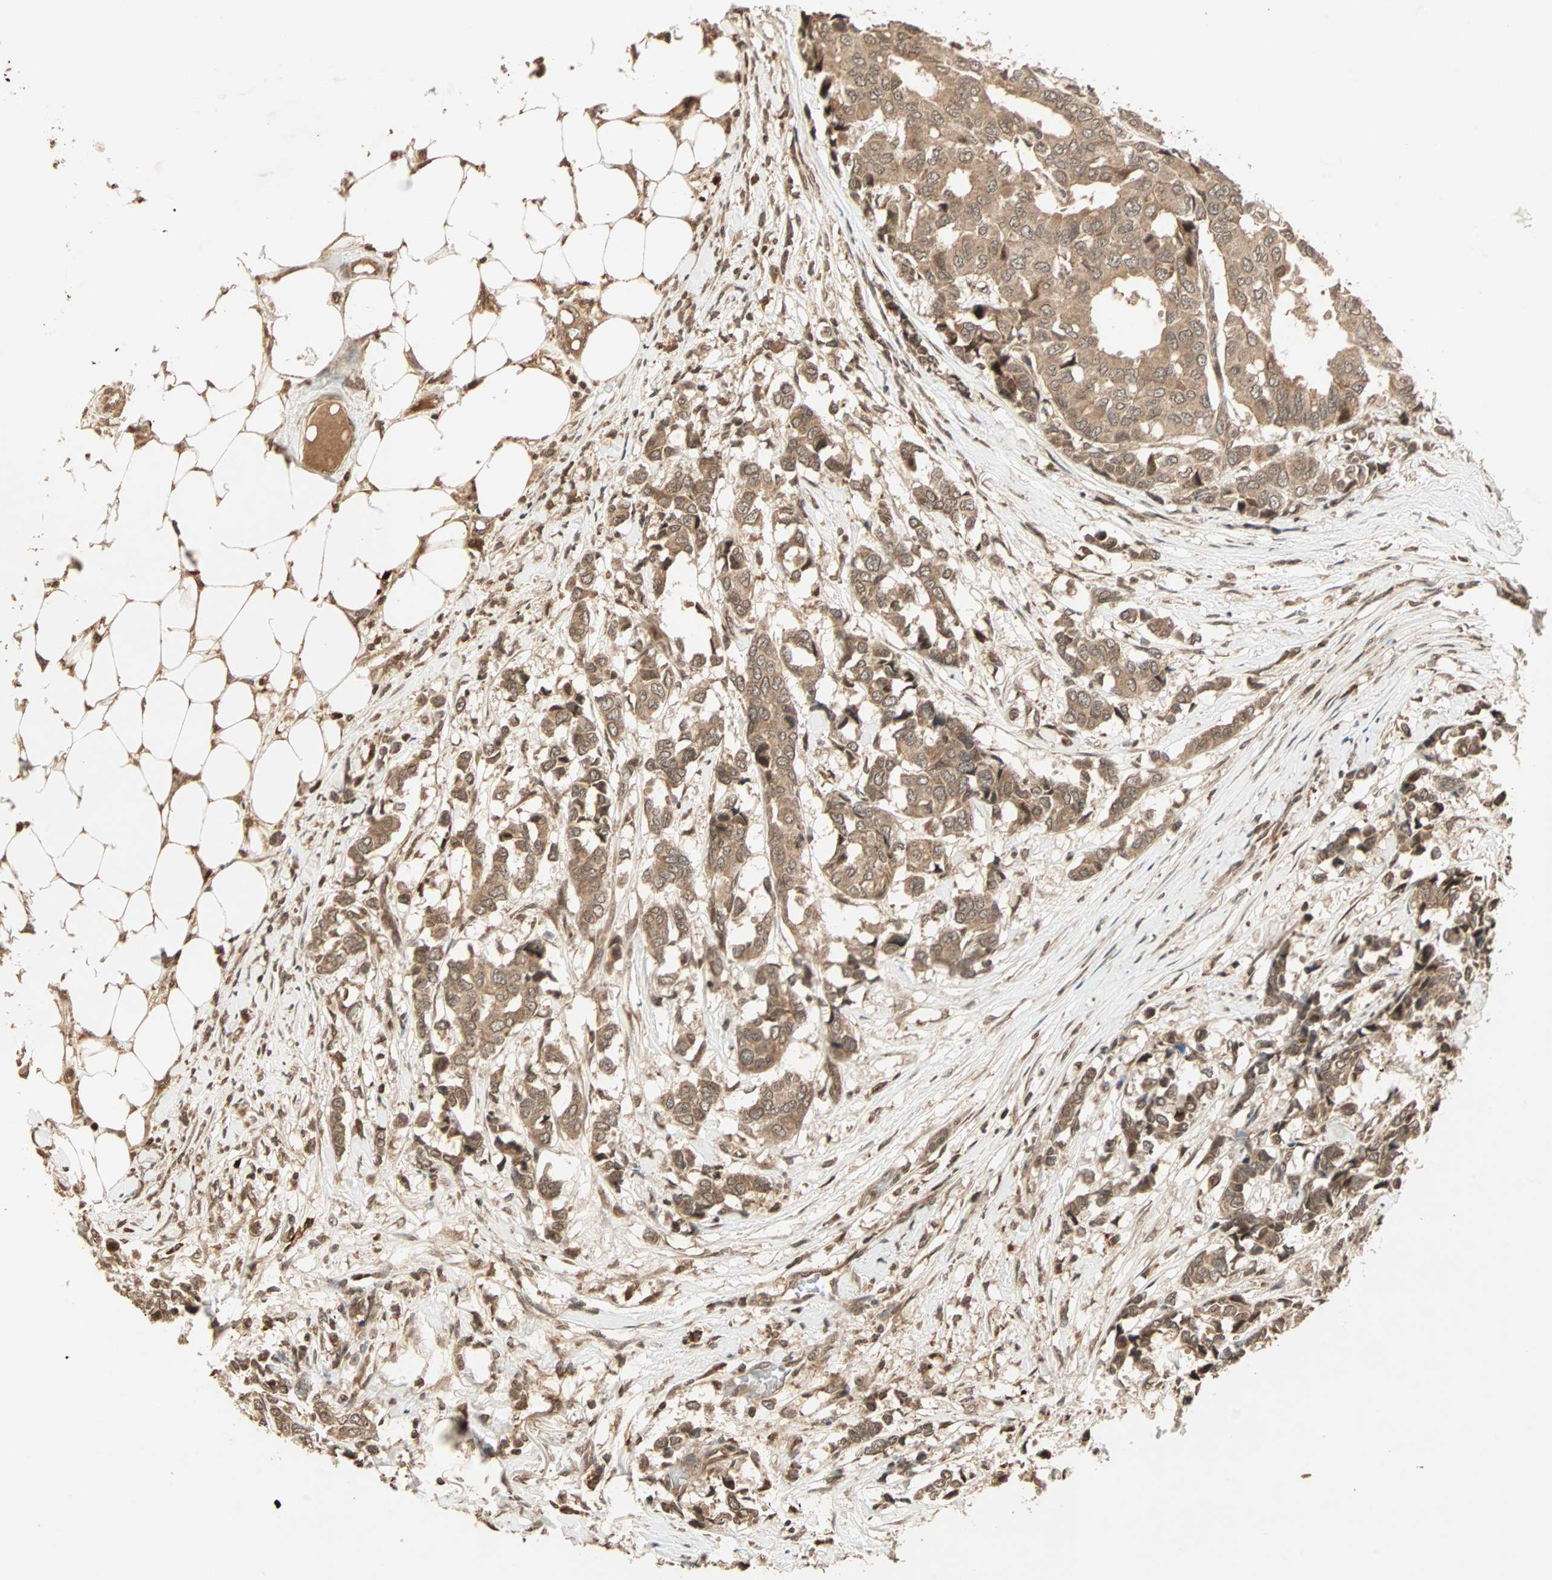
{"staining": {"intensity": "moderate", "quantity": ">75%", "location": "cytoplasmic/membranous"}, "tissue": "breast cancer", "cell_type": "Tumor cells", "image_type": "cancer", "snomed": [{"axis": "morphology", "description": "Duct carcinoma"}, {"axis": "topography", "description": "Breast"}], "caption": "A photomicrograph of breast cancer stained for a protein displays moderate cytoplasmic/membranous brown staining in tumor cells.", "gene": "RFFL", "patient": {"sex": "female", "age": 87}}